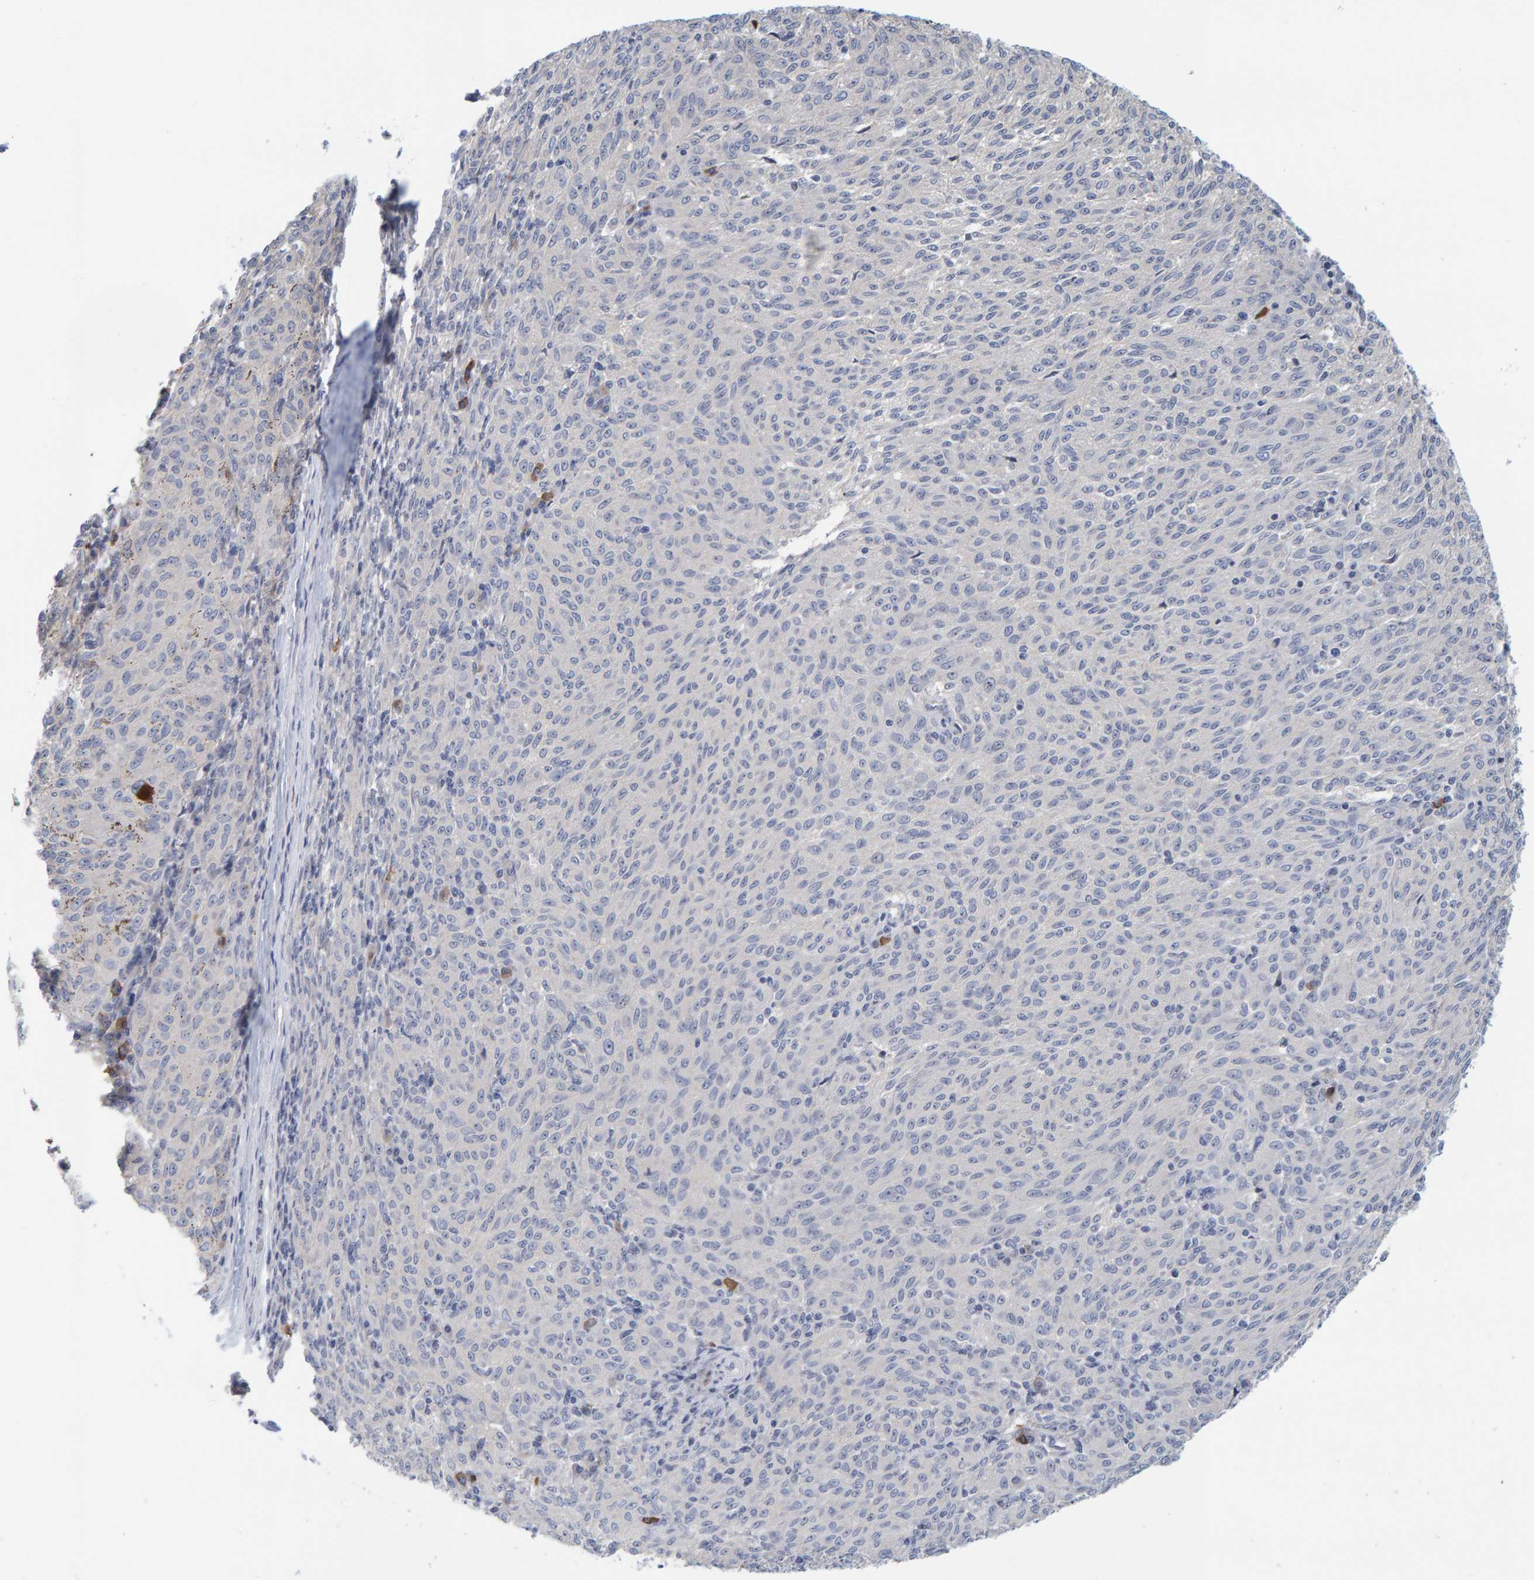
{"staining": {"intensity": "negative", "quantity": "none", "location": "none"}, "tissue": "melanoma", "cell_type": "Tumor cells", "image_type": "cancer", "snomed": [{"axis": "morphology", "description": "Malignant melanoma, NOS"}, {"axis": "topography", "description": "Skin"}], "caption": "High magnification brightfield microscopy of malignant melanoma stained with DAB (brown) and counterstained with hematoxylin (blue): tumor cells show no significant positivity.", "gene": "ZNF77", "patient": {"sex": "female", "age": 72}}